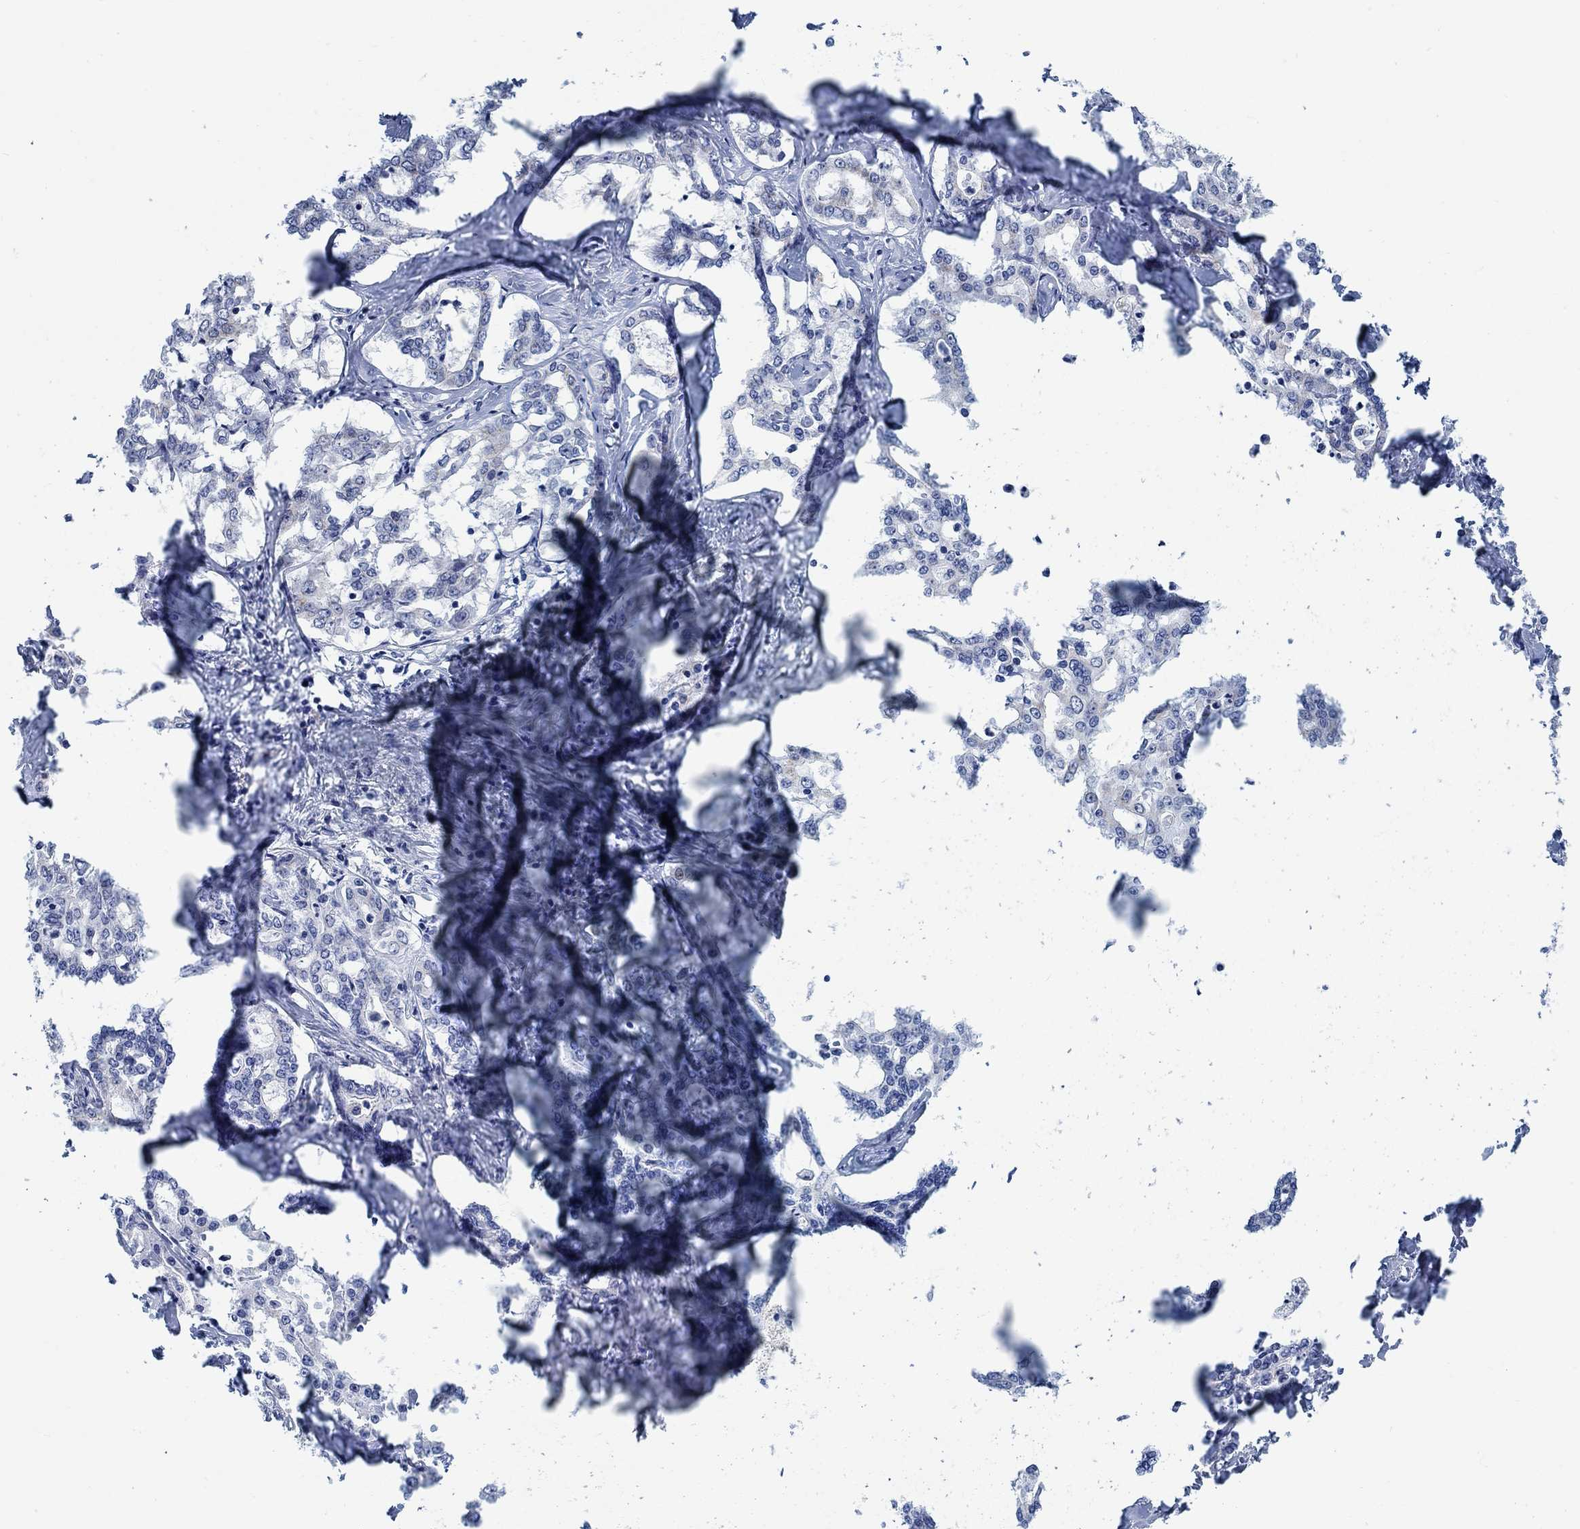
{"staining": {"intensity": "moderate", "quantity": "<25%", "location": "cytoplasmic/membranous,nuclear"}, "tissue": "liver cancer", "cell_type": "Tumor cells", "image_type": "cancer", "snomed": [{"axis": "morphology", "description": "Cholangiocarcinoma"}, {"axis": "topography", "description": "Liver"}], "caption": "This is an image of immunohistochemistry staining of liver cancer (cholangiocarcinoma), which shows moderate positivity in the cytoplasmic/membranous and nuclear of tumor cells.", "gene": "TEKT4", "patient": {"sex": "female", "age": 47}}